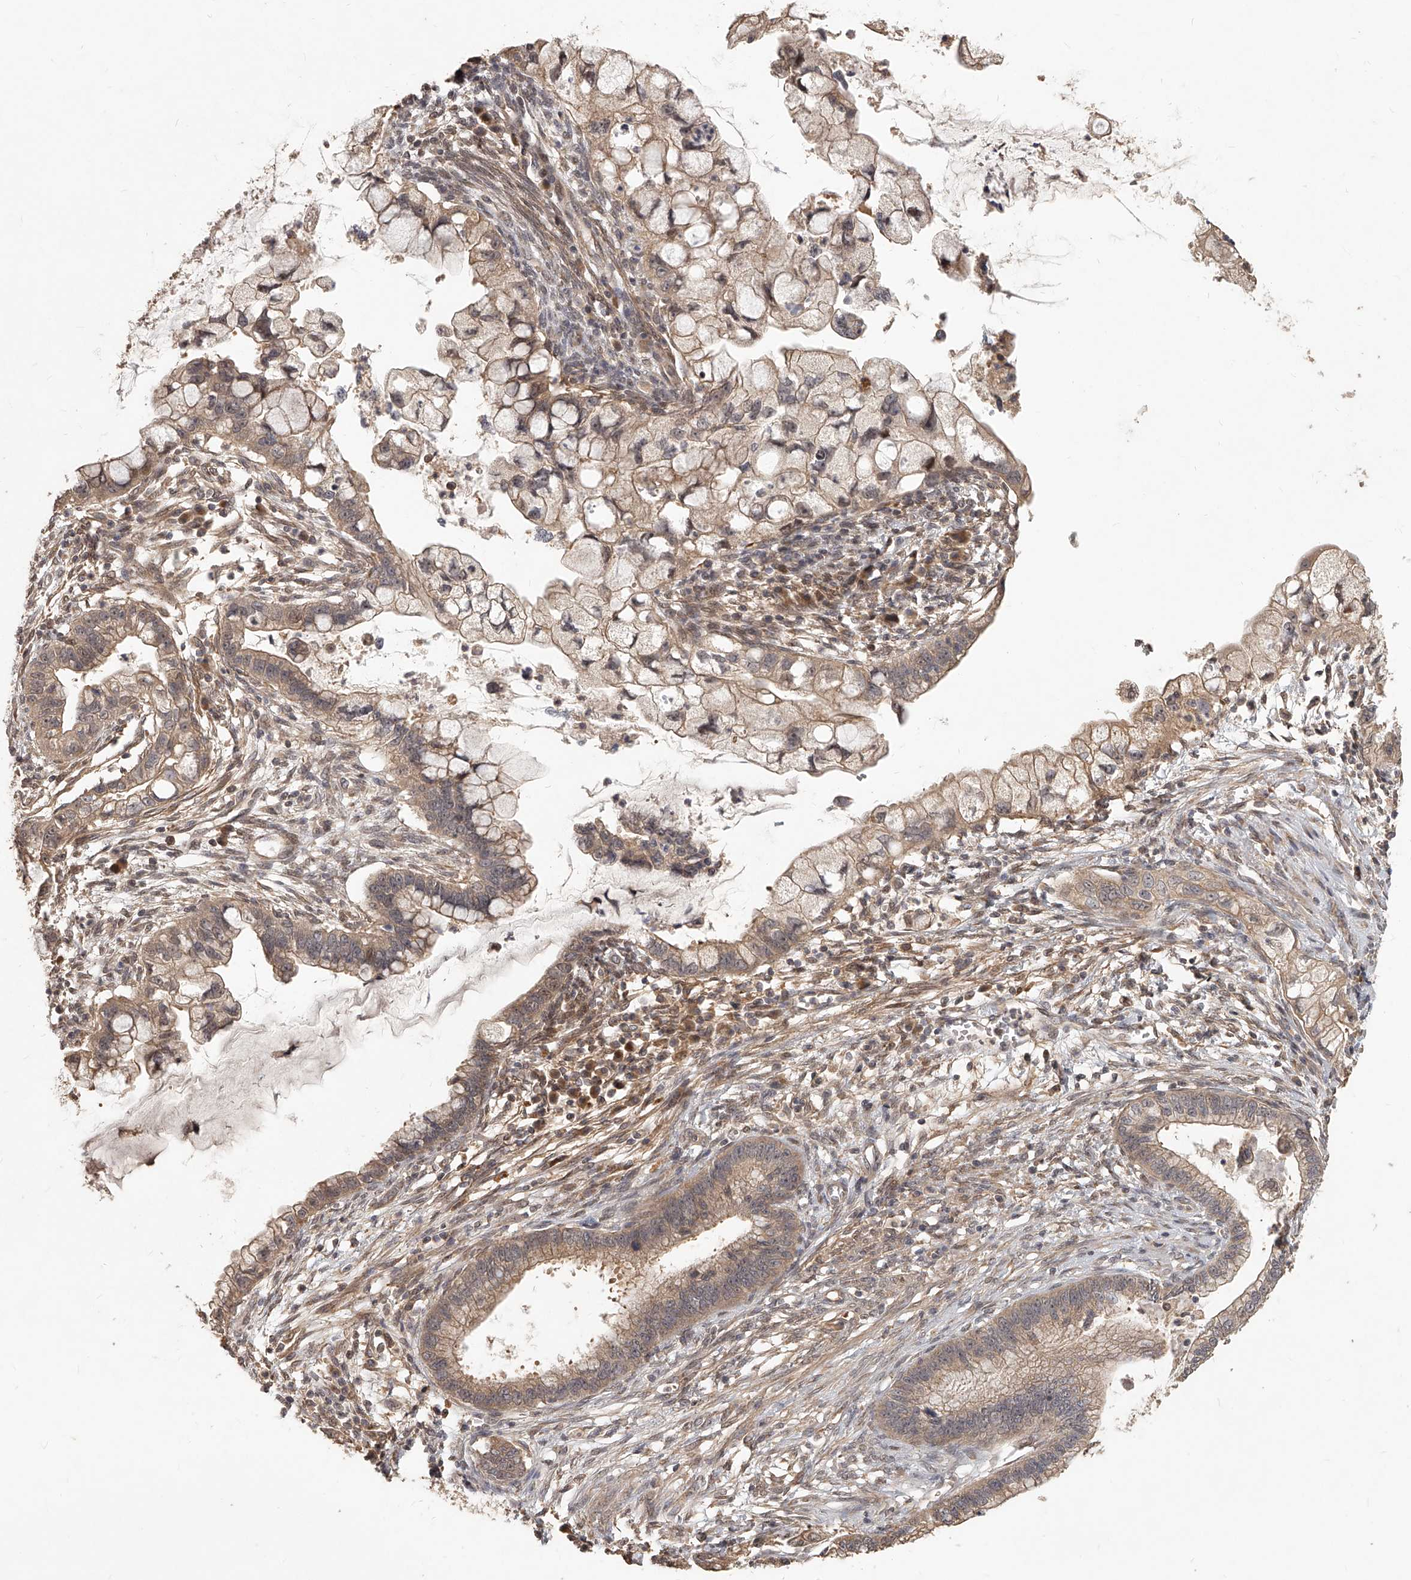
{"staining": {"intensity": "moderate", "quantity": ">75%", "location": "cytoplasmic/membranous"}, "tissue": "cervical cancer", "cell_type": "Tumor cells", "image_type": "cancer", "snomed": [{"axis": "morphology", "description": "Adenocarcinoma, NOS"}, {"axis": "topography", "description": "Cervix"}], "caption": "This is a histology image of immunohistochemistry staining of adenocarcinoma (cervical), which shows moderate expression in the cytoplasmic/membranous of tumor cells.", "gene": "SLC37A1", "patient": {"sex": "female", "age": 44}}